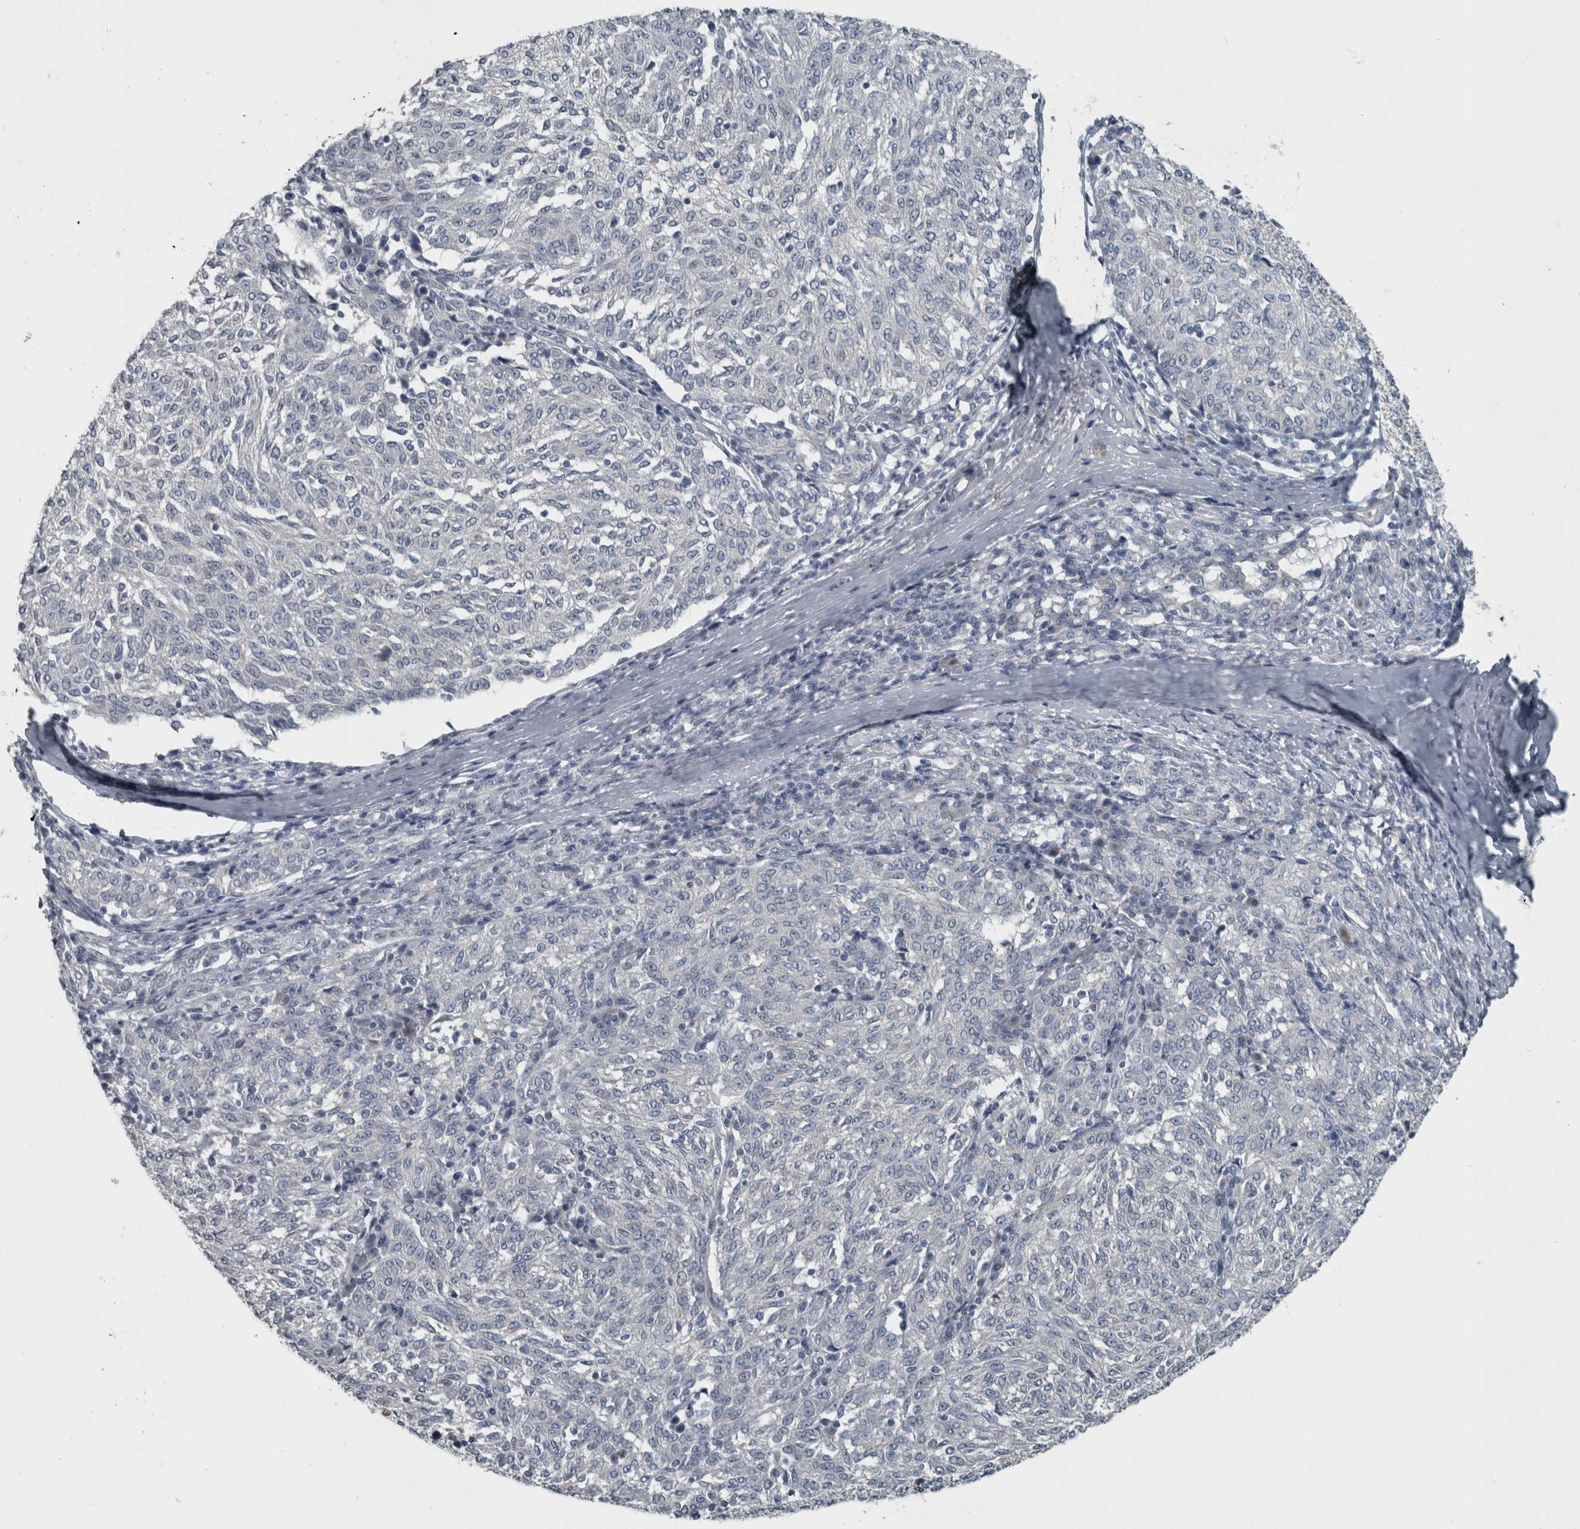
{"staining": {"intensity": "negative", "quantity": "none", "location": "none"}, "tissue": "melanoma", "cell_type": "Tumor cells", "image_type": "cancer", "snomed": [{"axis": "morphology", "description": "Malignant melanoma, NOS"}, {"axis": "topography", "description": "Skin"}], "caption": "DAB immunohistochemical staining of human melanoma exhibits no significant expression in tumor cells.", "gene": "KRT20", "patient": {"sex": "female", "age": 72}}